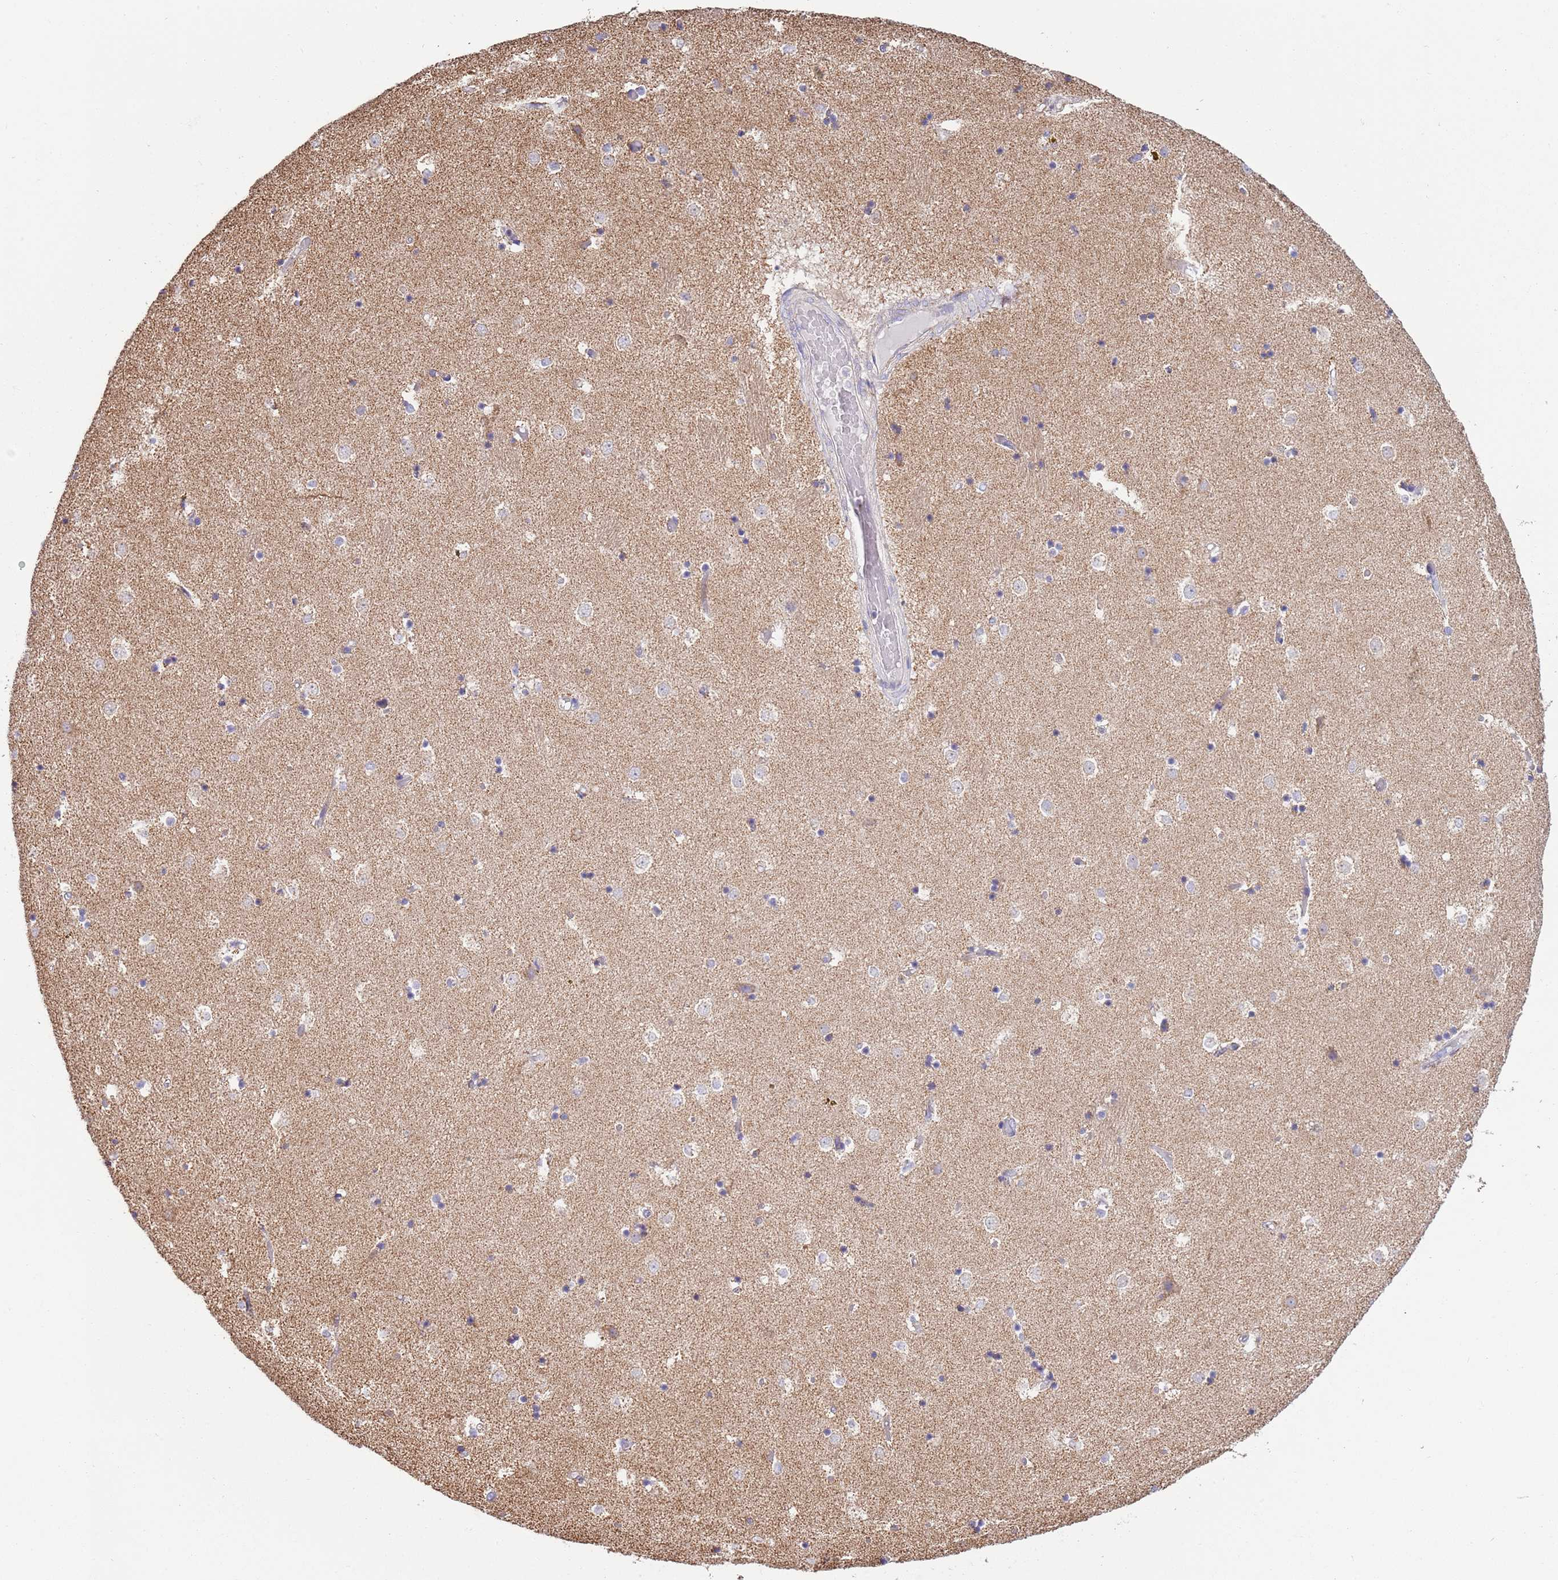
{"staining": {"intensity": "weak", "quantity": "<25%", "location": "cytoplasmic/membranous"}, "tissue": "caudate", "cell_type": "Glial cells", "image_type": "normal", "snomed": [{"axis": "morphology", "description": "Normal tissue, NOS"}, {"axis": "topography", "description": "Lateral ventricle wall"}], "caption": "DAB (3,3'-diaminobenzidine) immunohistochemical staining of benign caudate shows no significant positivity in glial cells.", "gene": "TTLL1", "patient": {"sex": "female", "age": 52}}